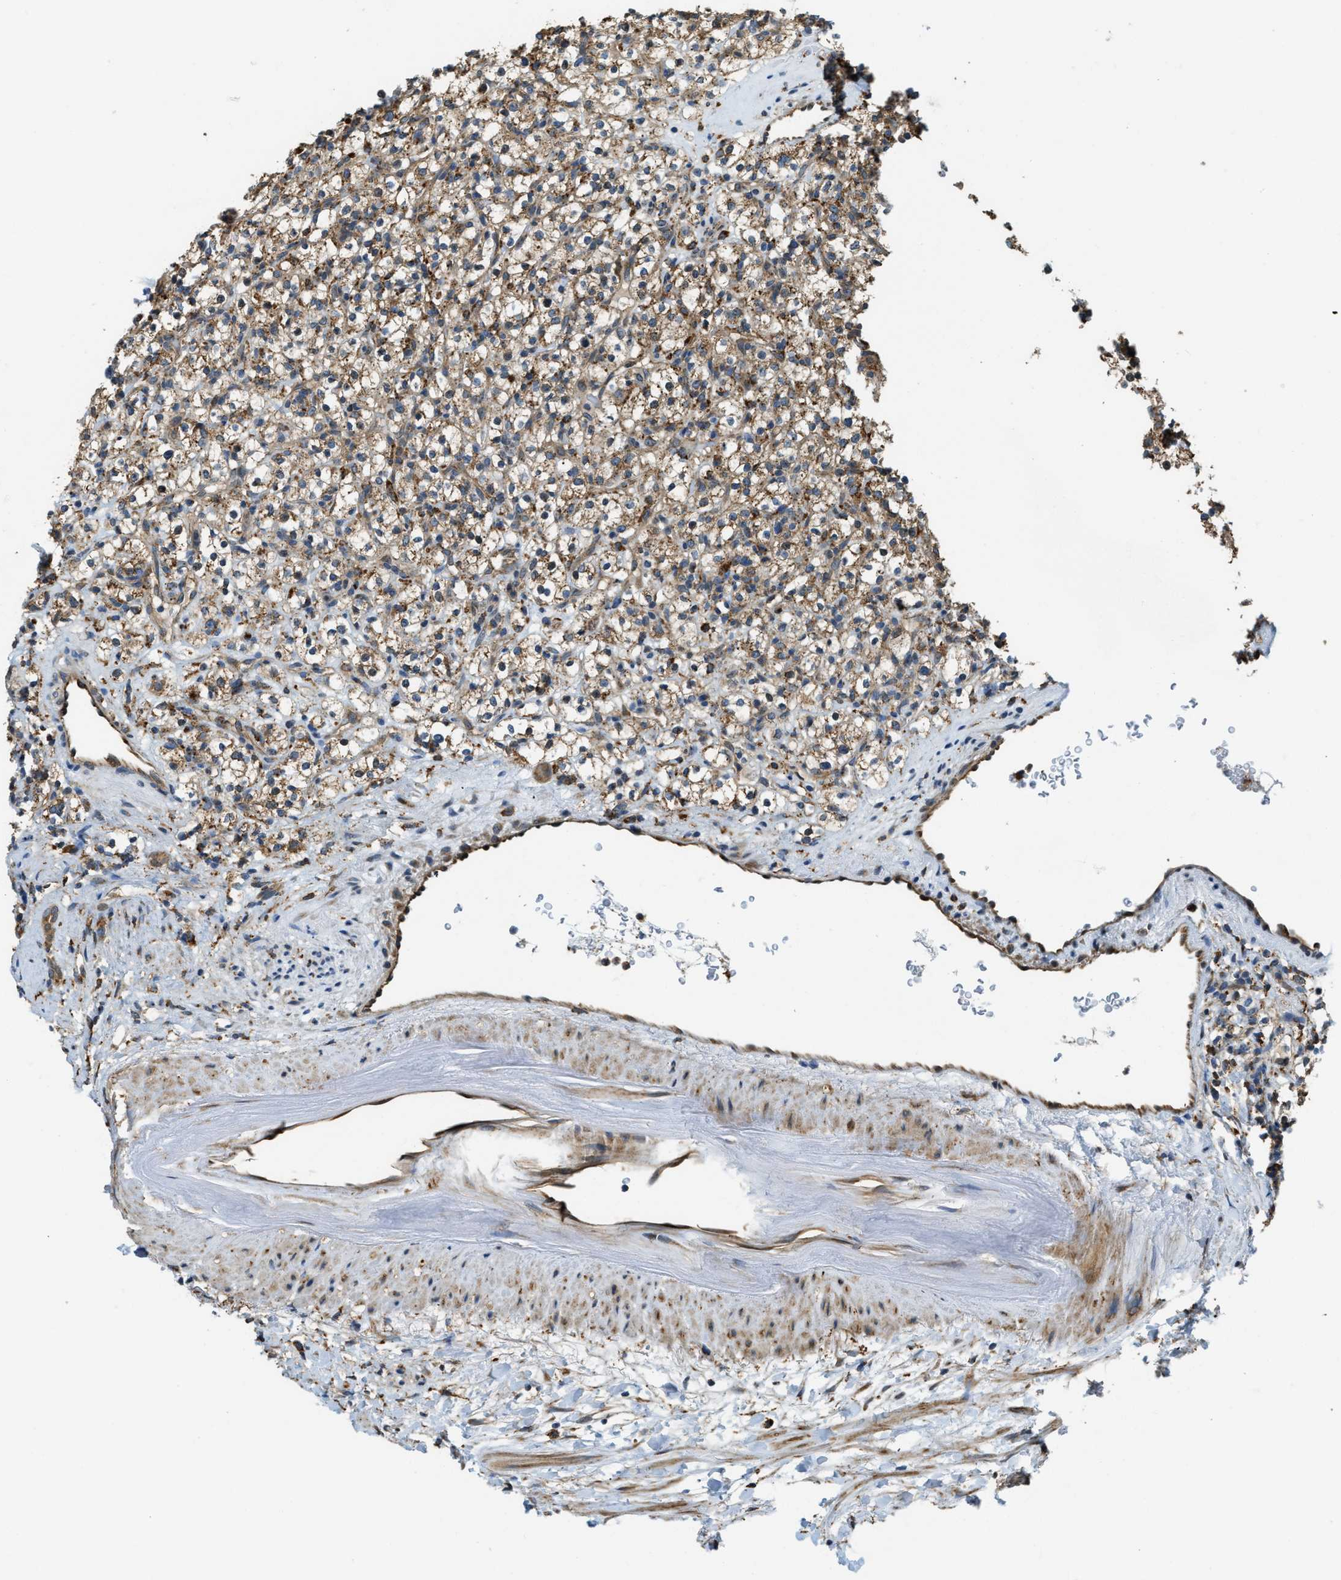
{"staining": {"intensity": "moderate", "quantity": ">75%", "location": "cytoplasmic/membranous"}, "tissue": "renal cancer", "cell_type": "Tumor cells", "image_type": "cancer", "snomed": [{"axis": "morphology", "description": "Normal tissue, NOS"}, {"axis": "morphology", "description": "Adenocarcinoma, NOS"}, {"axis": "topography", "description": "Kidney"}], "caption": "Brown immunohistochemical staining in human renal cancer (adenocarcinoma) displays moderate cytoplasmic/membranous positivity in approximately >75% of tumor cells. (IHC, brightfield microscopy, high magnification).", "gene": "STARD3NL", "patient": {"sex": "female", "age": 72}}